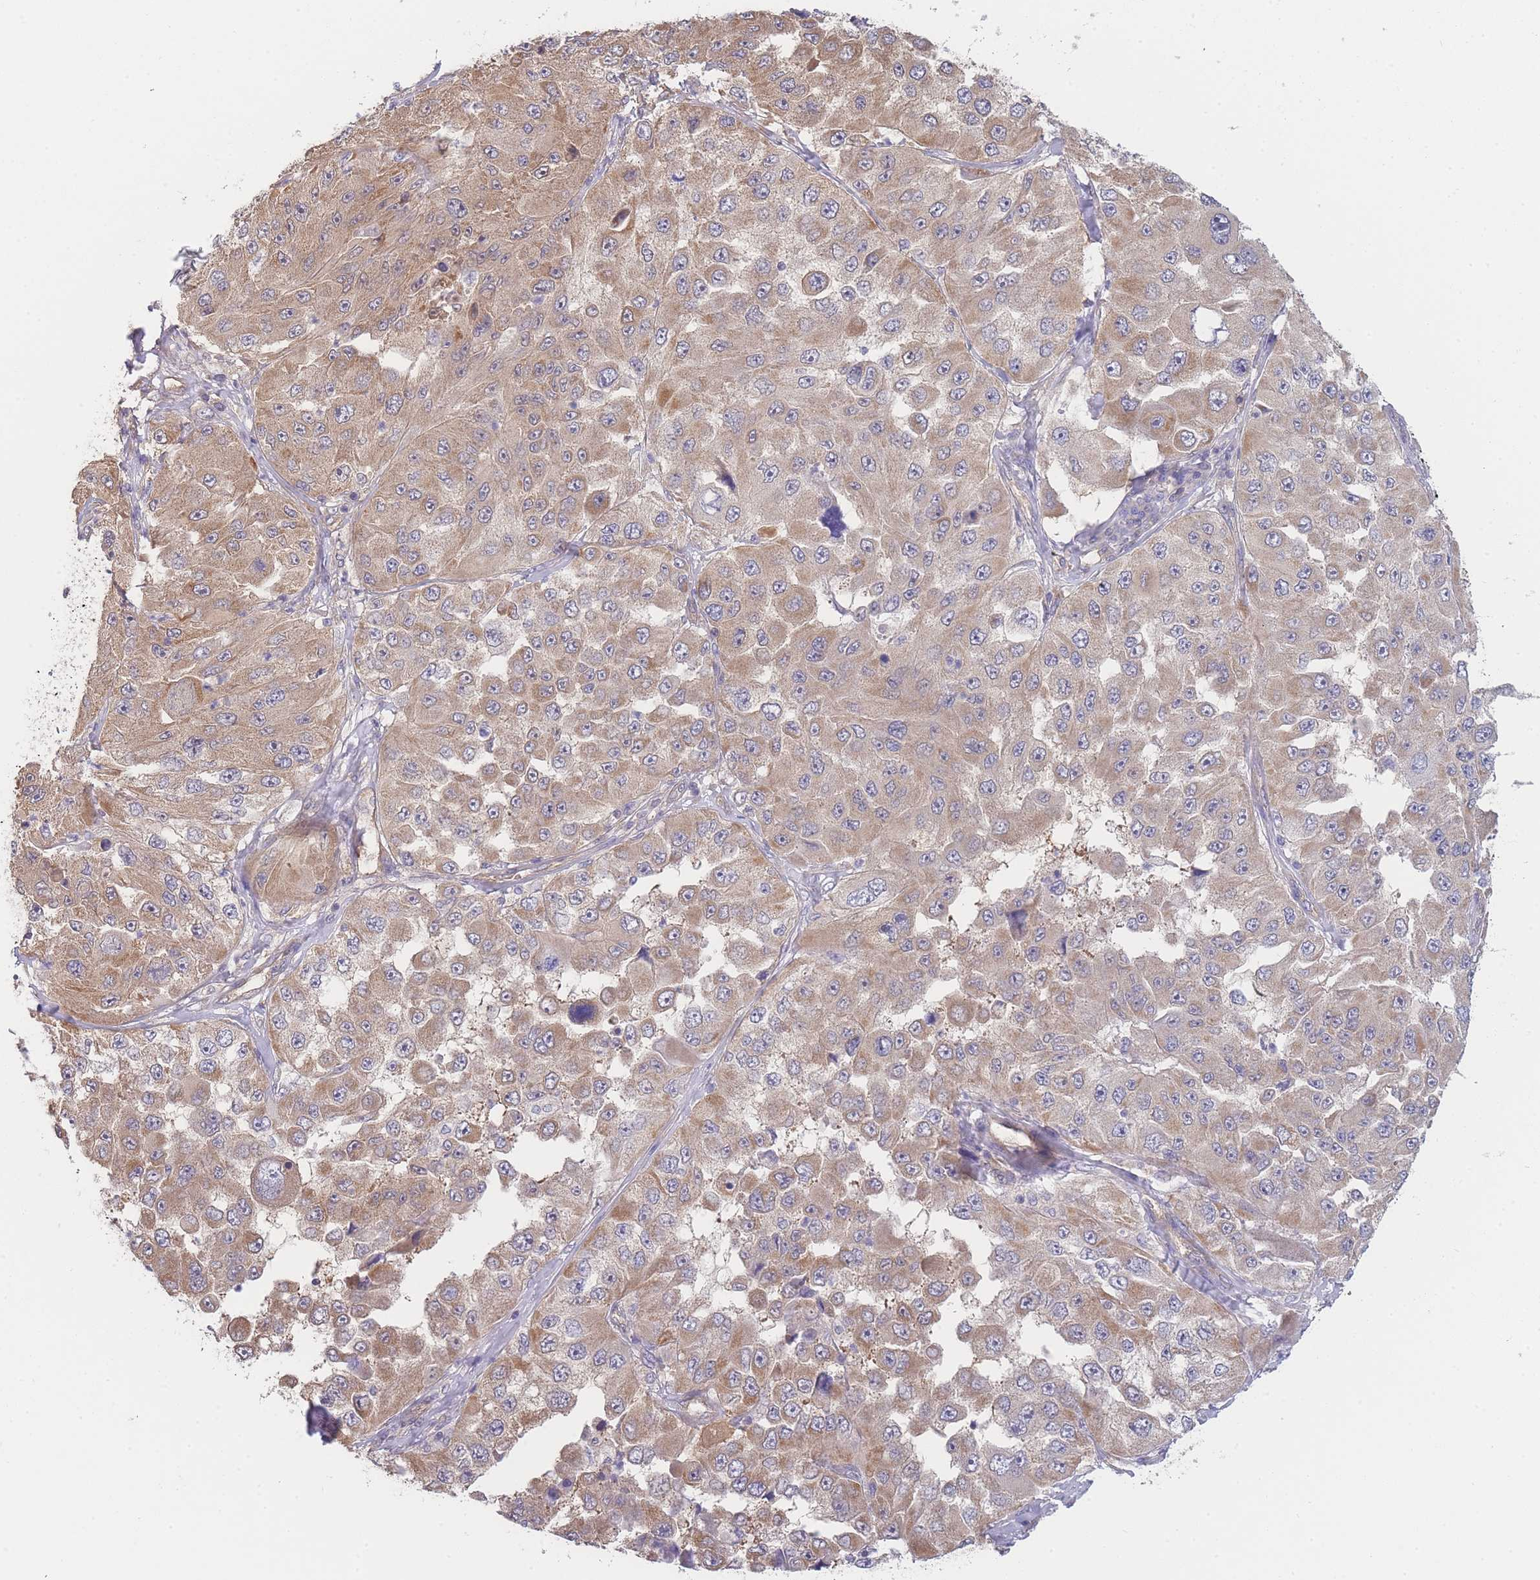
{"staining": {"intensity": "moderate", "quantity": ">75%", "location": "cytoplasmic/membranous"}, "tissue": "melanoma", "cell_type": "Tumor cells", "image_type": "cancer", "snomed": [{"axis": "morphology", "description": "Malignant melanoma, Metastatic site"}, {"axis": "topography", "description": "Lymph node"}], "caption": "Protein expression analysis of human malignant melanoma (metastatic site) reveals moderate cytoplasmic/membranous expression in approximately >75% of tumor cells. Using DAB (3,3'-diaminobenzidine) (brown) and hematoxylin (blue) stains, captured at high magnification using brightfield microscopy.", "gene": "MRPS18B", "patient": {"sex": "male", "age": 62}}